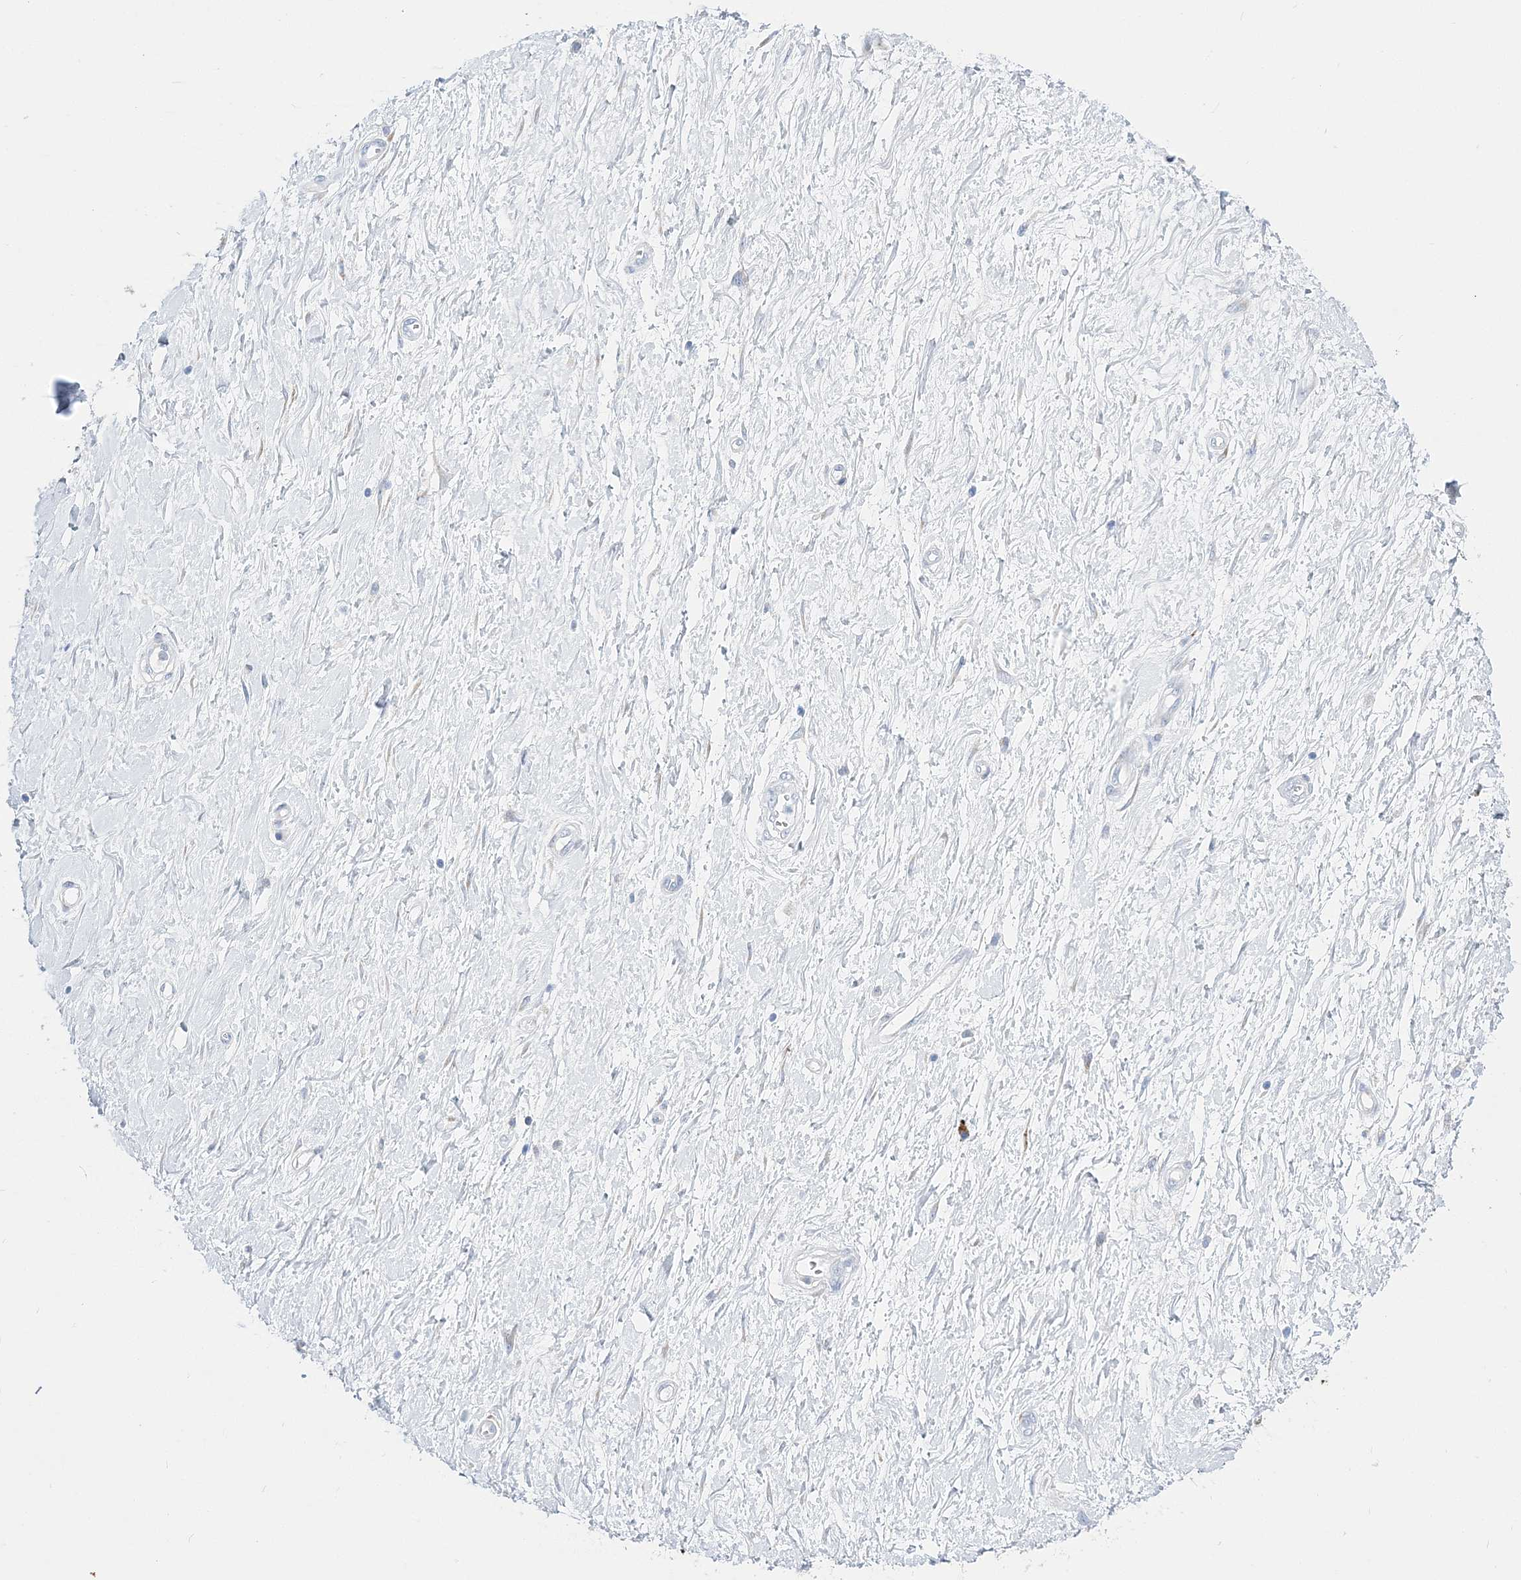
{"staining": {"intensity": "negative", "quantity": "none", "location": "none"}, "tissue": "adipose tissue", "cell_type": "Adipocytes", "image_type": "normal", "snomed": [{"axis": "morphology", "description": "Normal tissue, NOS"}, {"axis": "morphology", "description": "Adenocarcinoma, NOS"}, {"axis": "topography", "description": "Pancreas"}, {"axis": "topography", "description": "Peripheral nerve tissue"}], "caption": "This is an IHC micrograph of normal human adipose tissue. There is no expression in adipocytes.", "gene": "TSPYL6", "patient": {"sex": "male", "age": 59}}